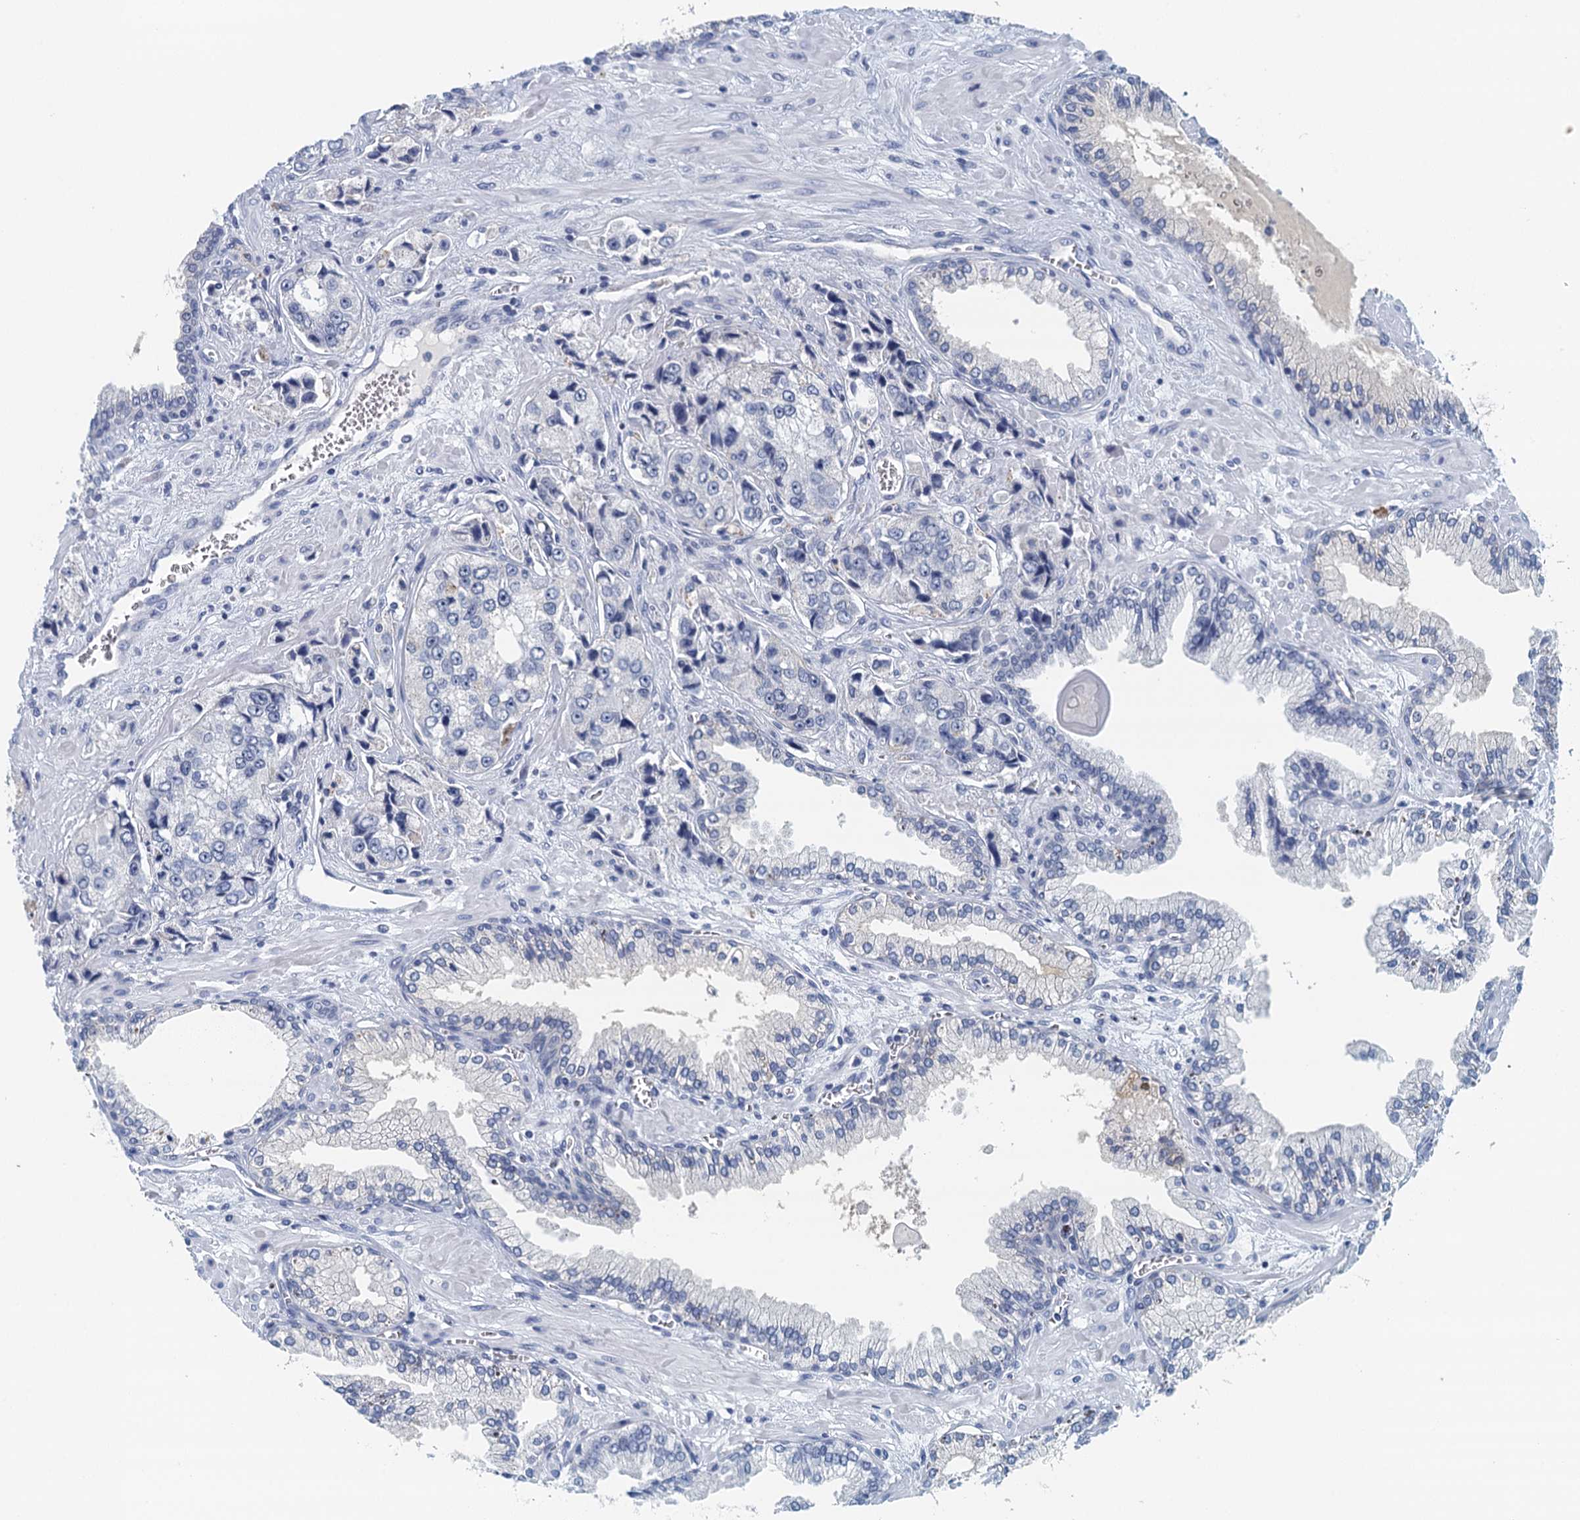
{"staining": {"intensity": "negative", "quantity": "none", "location": "none"}, "tissue": "prostate cancer", "cell_type": "Tumor cells", "image_type": "cancer", "snomed": [{"axis": "morphology", "description": "Adenocarcinoma, High grade"}, {"axis": "topography", "description": "Prostate"}], "caption": "Photomicrograph shows no protein staining in tumor cells of prostate adenocarcinoma (high-grade) tissue. The staining was performed using DAB (3,3'-diaminobenzidine) to visualize the protein expression in brown, while the nuclei were stained in blue with hematoxylin (Magnification: 20x).", "gene": "NUBP2", "patient": {"sex": "male", "age": 74}}